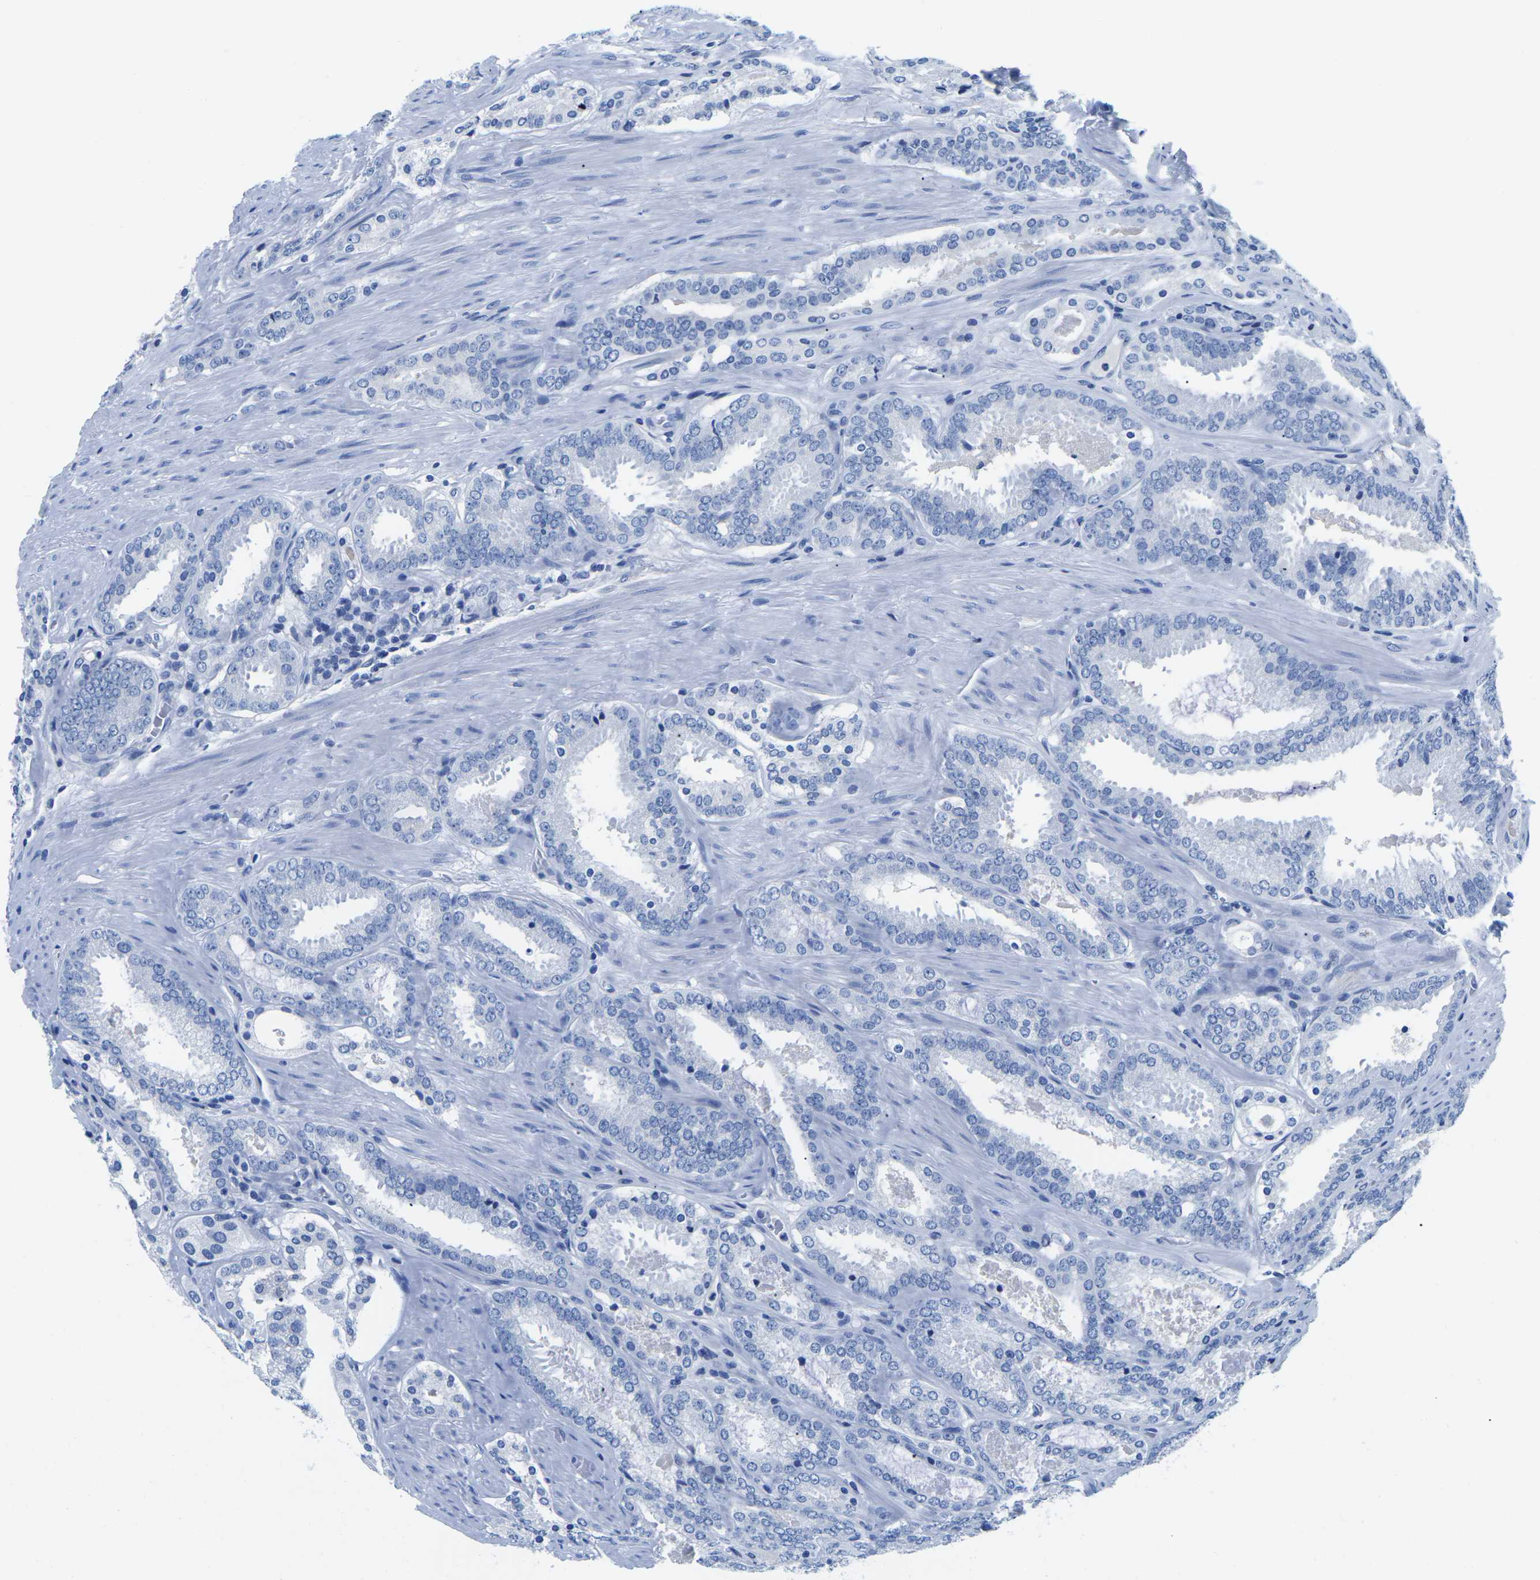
{"staining": {"intensity": "negative", "quantity": "none", "location": "none"}, "tissue": "prostate cancer", "cell_type": "Tumor cells", "image_type": "cancer", "snomed": [{"axis": "morphology", "description": "Adenocarcinoma, Low grade"}, {"axis": "topography", "description": "Prostate"}], "caption": "High magnification brightfield microscopy of prostate cancer (adenocarcinoma (low-grade)) stained with DAB (brown) and counterstained with hematoxylin (blue): tumor cells show no significant expression.", "gene": "CYP1A2", "patient": {"sex": "male", "age": 69}}